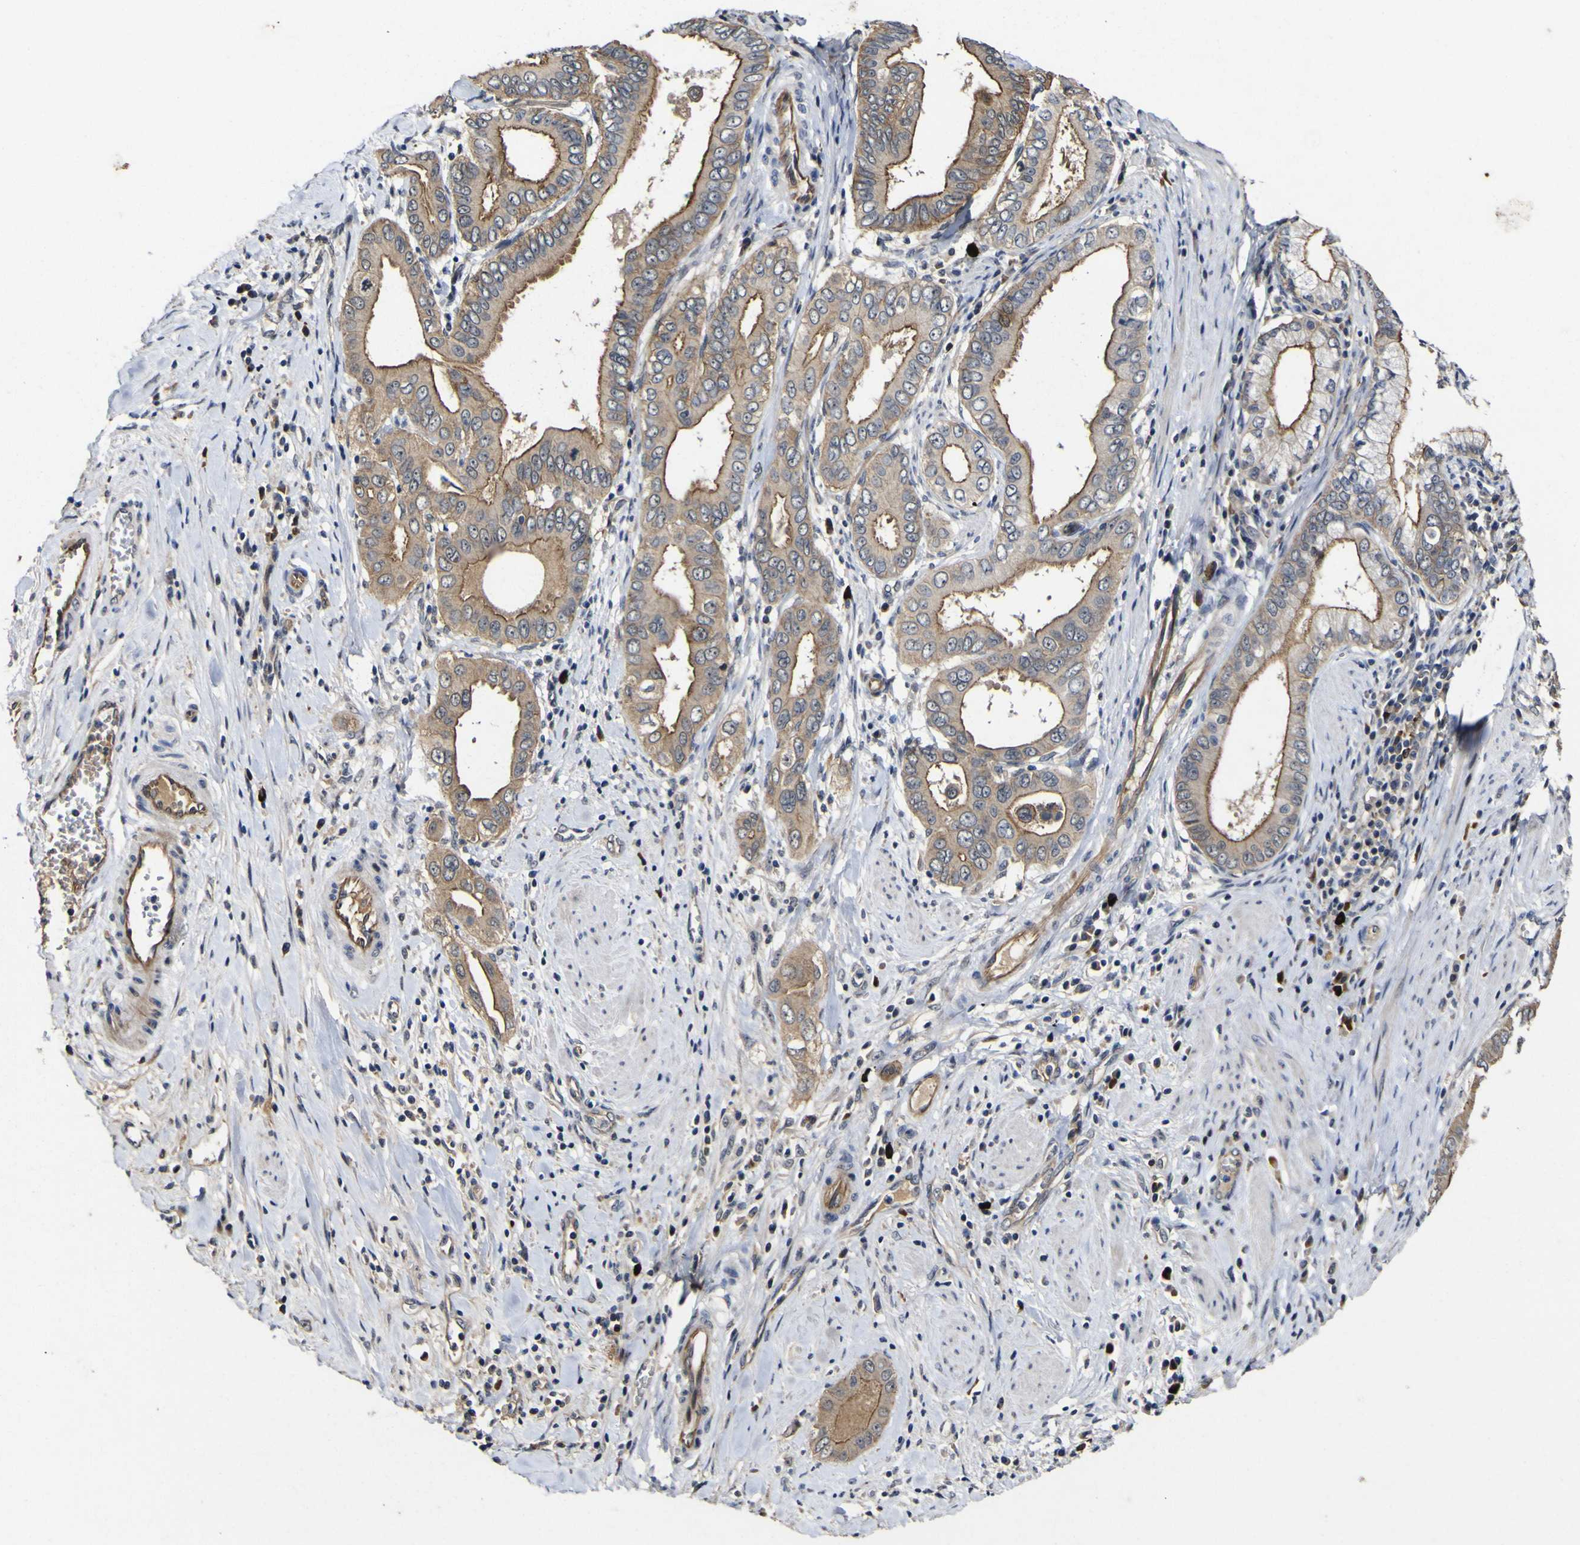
{"staining": {"intensity": "moderate", "quantity": ">75%", "location": "cytoplasmic/membranous"}, "tissue": "pancreatic cancer", "cell_type": "Tumor cells", "image_type": "cancer", "snomed": [{"axis": "morphology", "description": "Normal tissue, NOS"}, {"axis": "topography", "description": "Lymph node"}], "caption": "Moderate cytoplasmic/membranous expression is present in approximately >75% of tumor cells in pancreatic cancer.", "gene": "CCL2", "patient": {"sex": "male", "age": 50}}